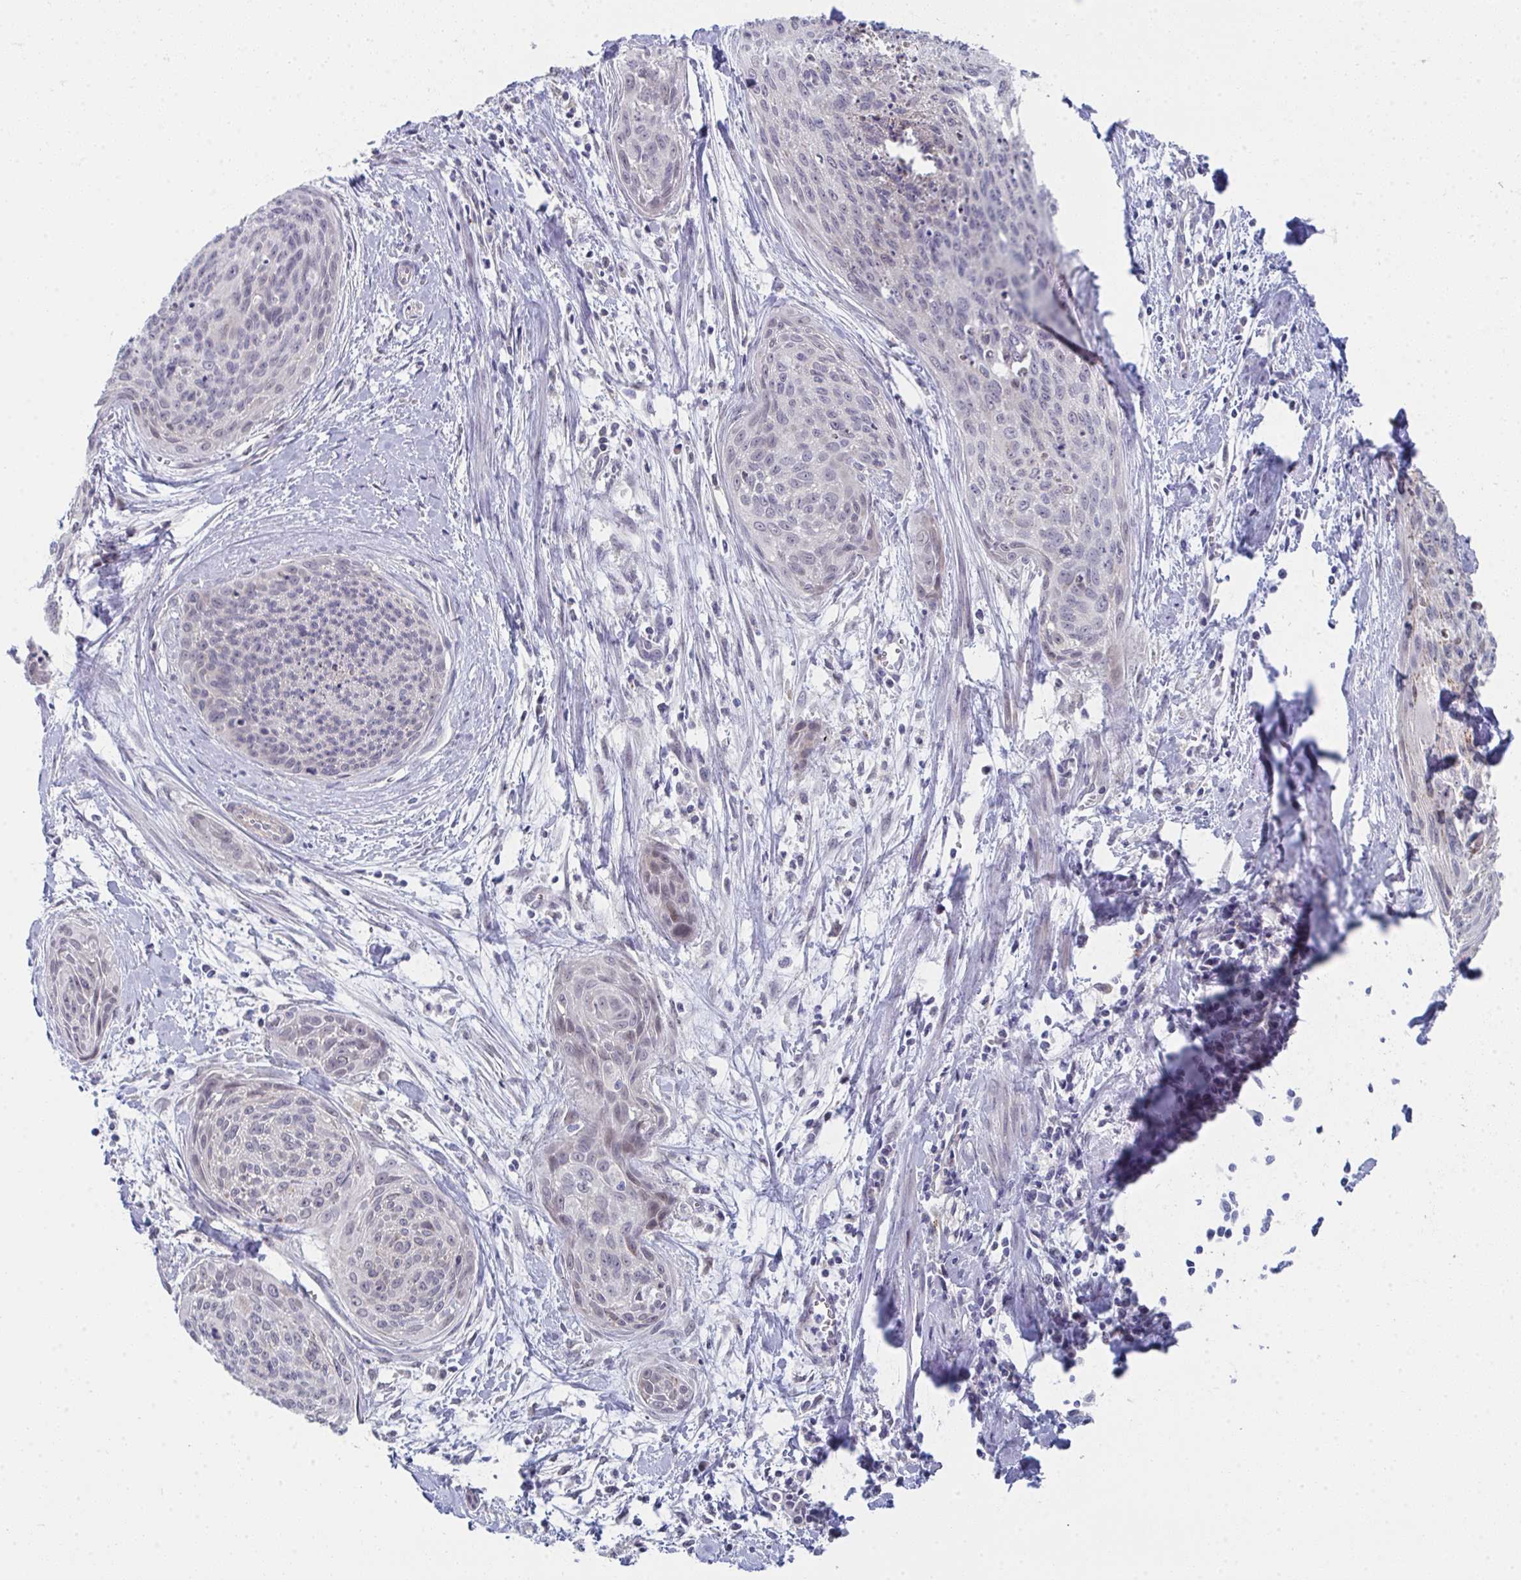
{"staining": {"intensity": "negative", "quantity": "none", "location": "none"}, "tissue": "cervical cancer", "cell_type": "Tumor cells", "image_type": "cancer", "snomed": [{"axis": "morphology", "description": "Squamous cell carcinoma, NOS"}, {"axis": "topography", "description": "Cervix"}], "caption": "Immunohistochemistry histopathology image of neoplastic tissue: cervical cancer (squamous cell carcinoma) stained with DAB displays no significant protein staining in tumor cells.", "gene": "VWDE", "patient": {"sex": "female", "age": 55}}